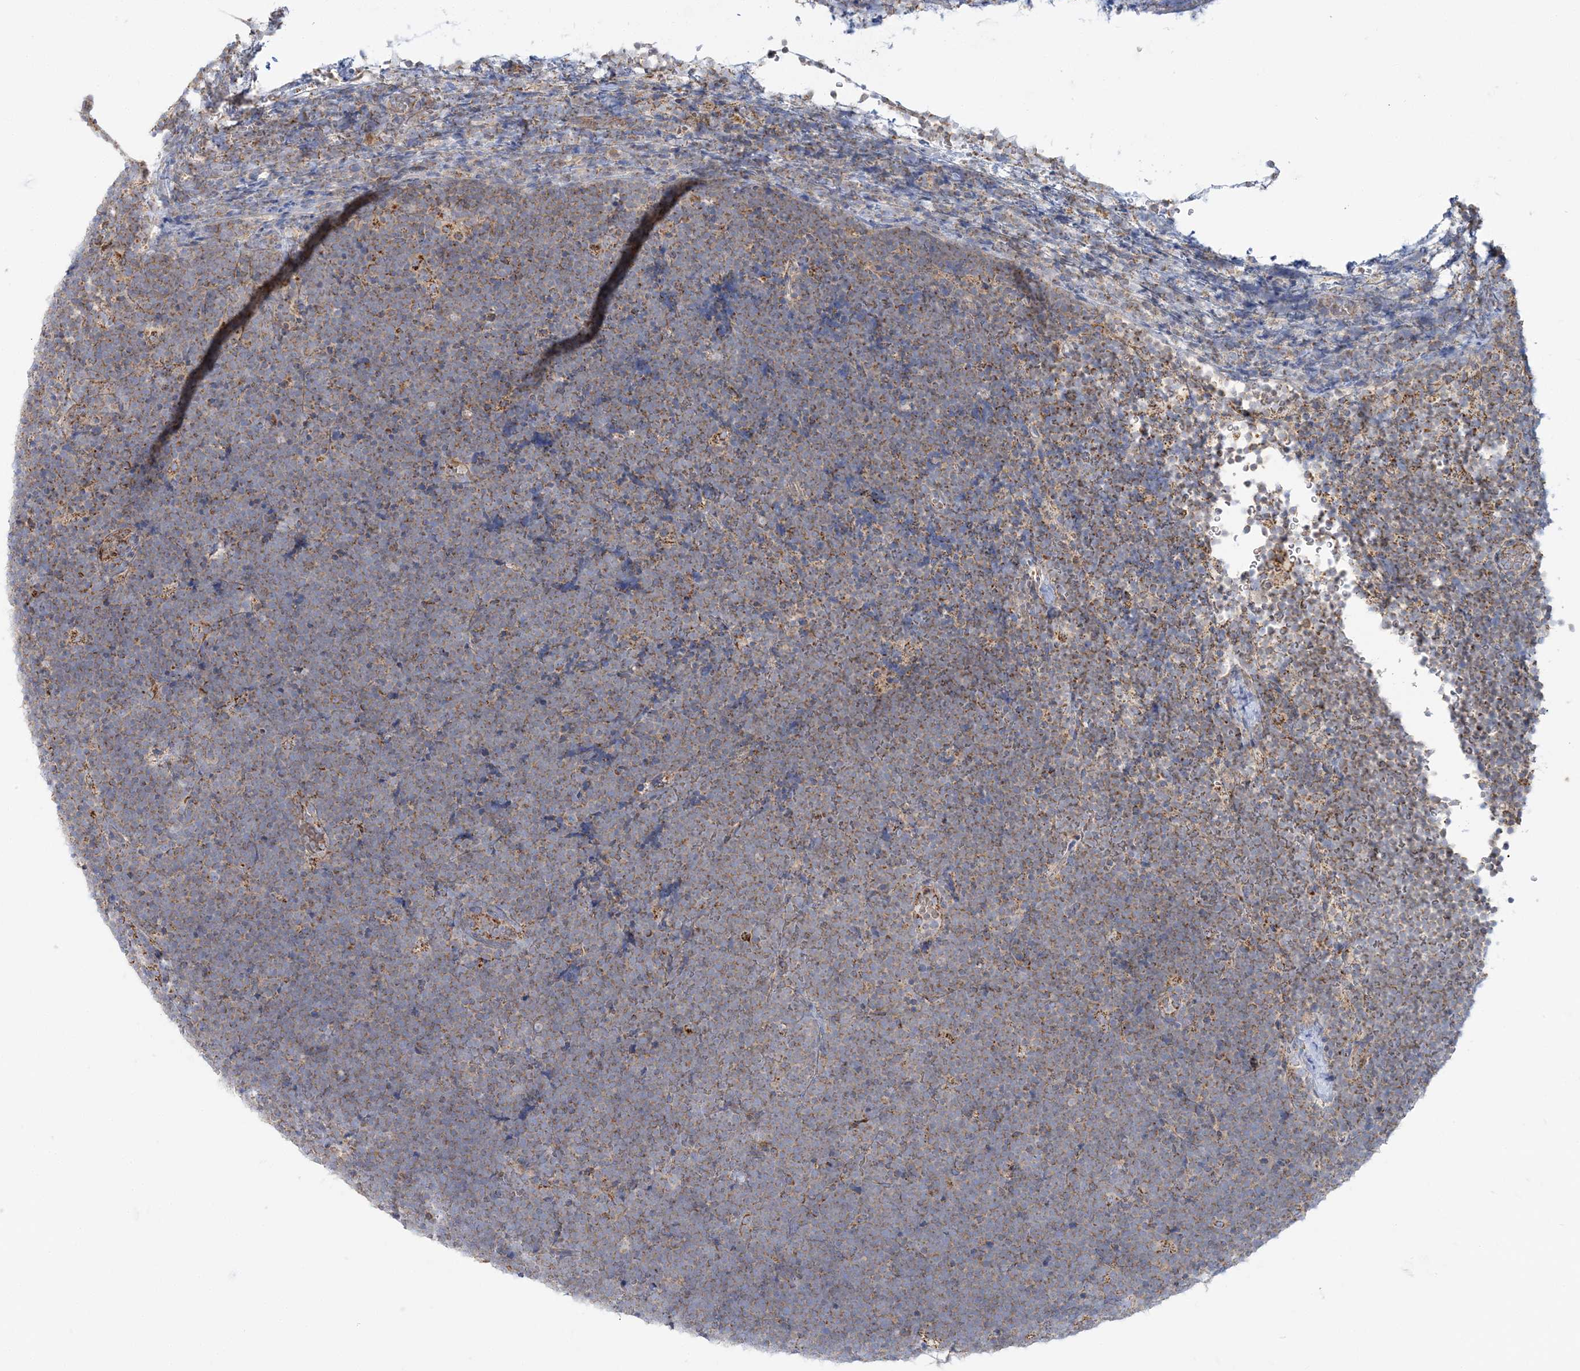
{"staining": {"intensity": "weak", "quantity": ">75%", "location": "cytoplasmic/membranous"}, "tissue": "lymphoma", "cell_type": "Tumor cells", "image_type": "cancer", "snomed": [{"axis": "morphology", "description": "Malignant lymphoma, non-Hodgkin's type, High grade"}, {"axis": "topography", "description": "Lymph node"}], "caption": "Human lymphoma stained with a protein marker displays weak staining in tumor cells.", "gene": "TBC1D14", "patient": {"sex": "male", "age": 13}}